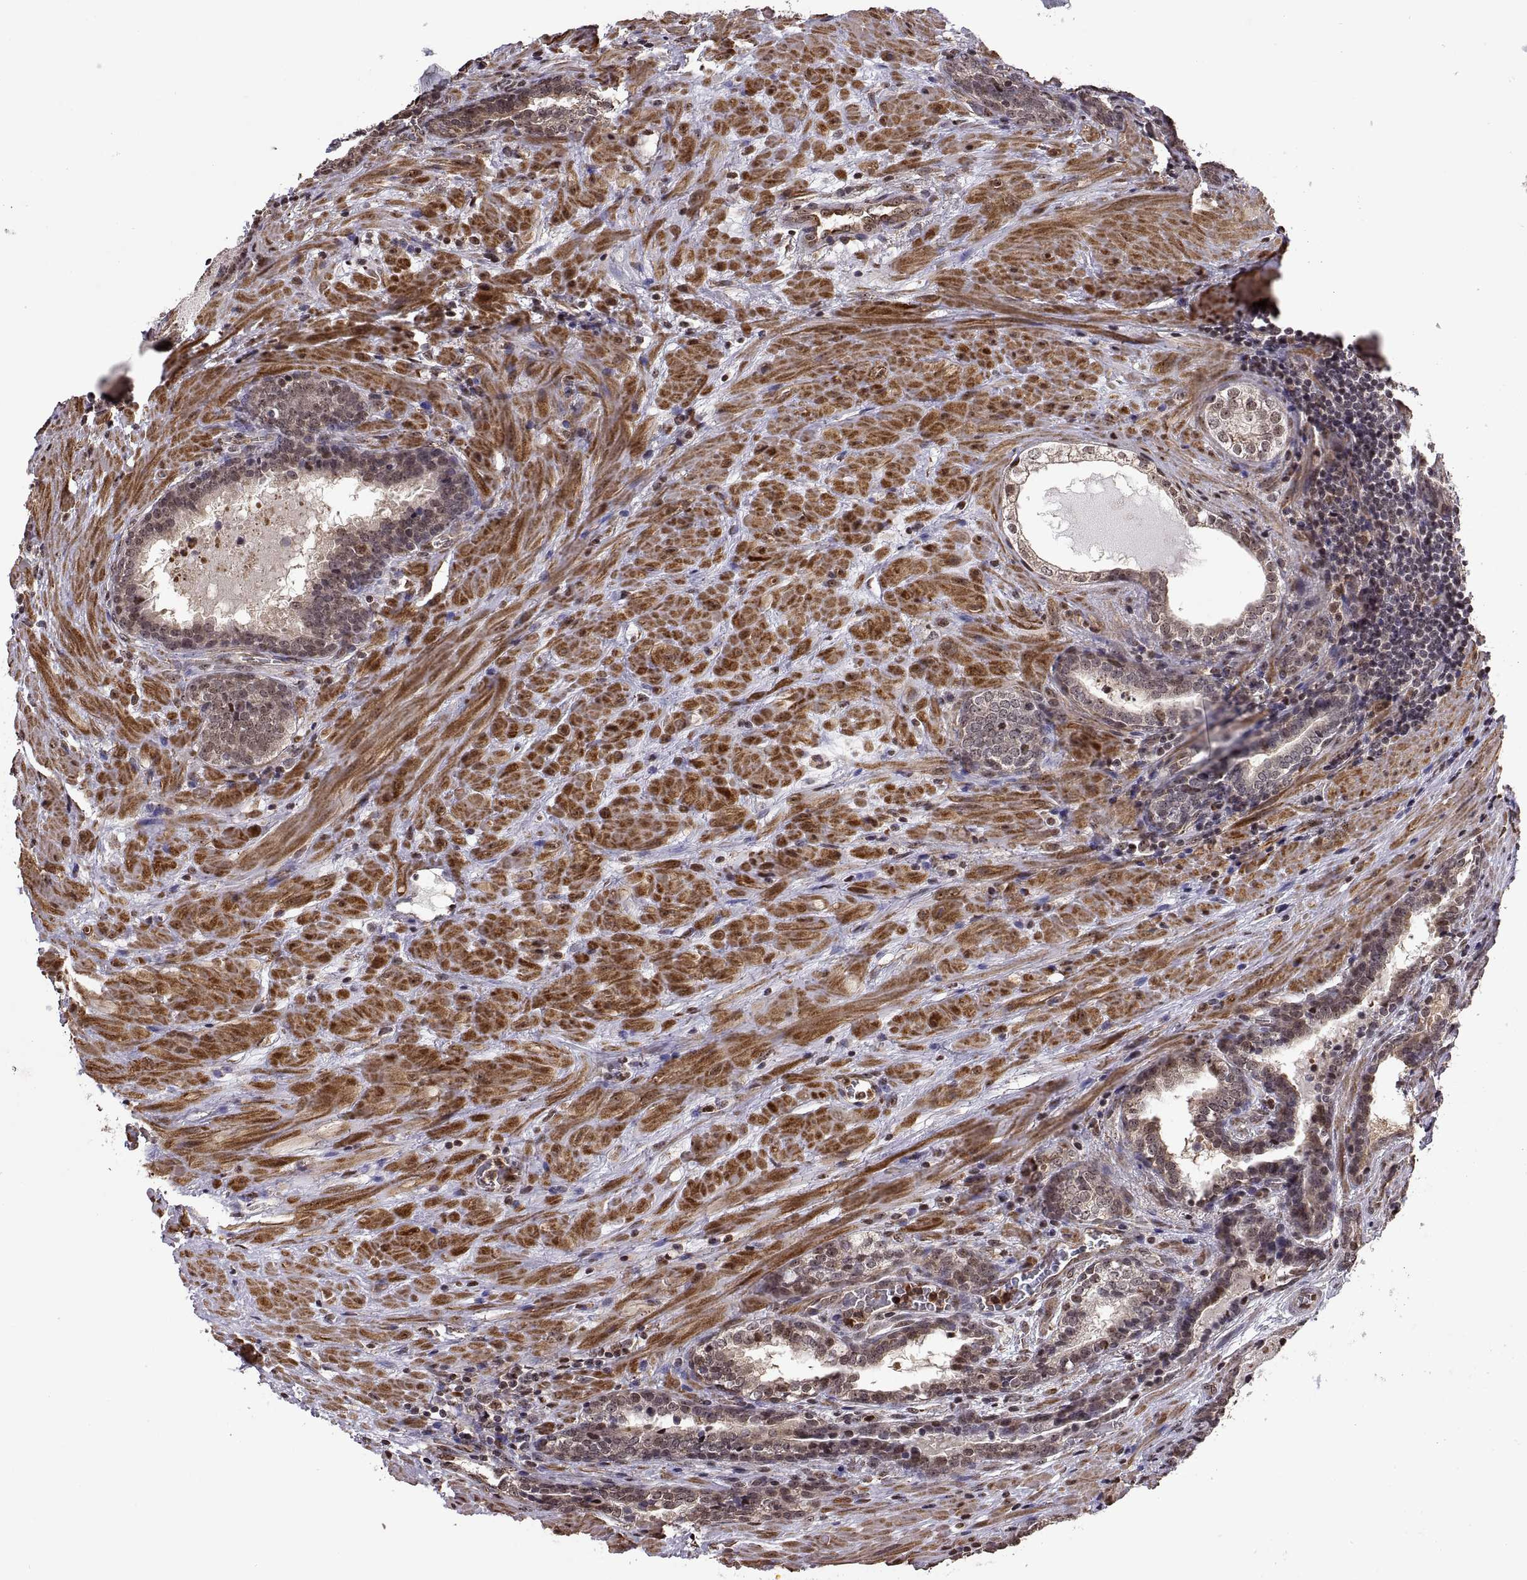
{"staining": {"intensity": "weak", "quantity": "<25%", "location": "nuclear"}, "tissue": "prostate cancer", "cell_type": "Tumor cells", "image_type": "cancer", "snomed": [{"axis": "morphology", "description": "Adenocarcinoma, NOS"}, {"axis": "topography", "description": "Prostate and seminal vesicle, NOS"}], "caption": "High magnification brightfield microscopy of prostate cancer stained with DAB (3,3'-diaminobenzidine) (brown) and counterstained with hematoxylin (blue): tumor cells show no significant expression. The staining was performed using DAB to visualize the protein expression in brown, while the nuclei were stained in blue with hematoxylin (Magnification: 20x).", "gene": "ARRB1", "patient": {"sex": "male", "age": 63}}